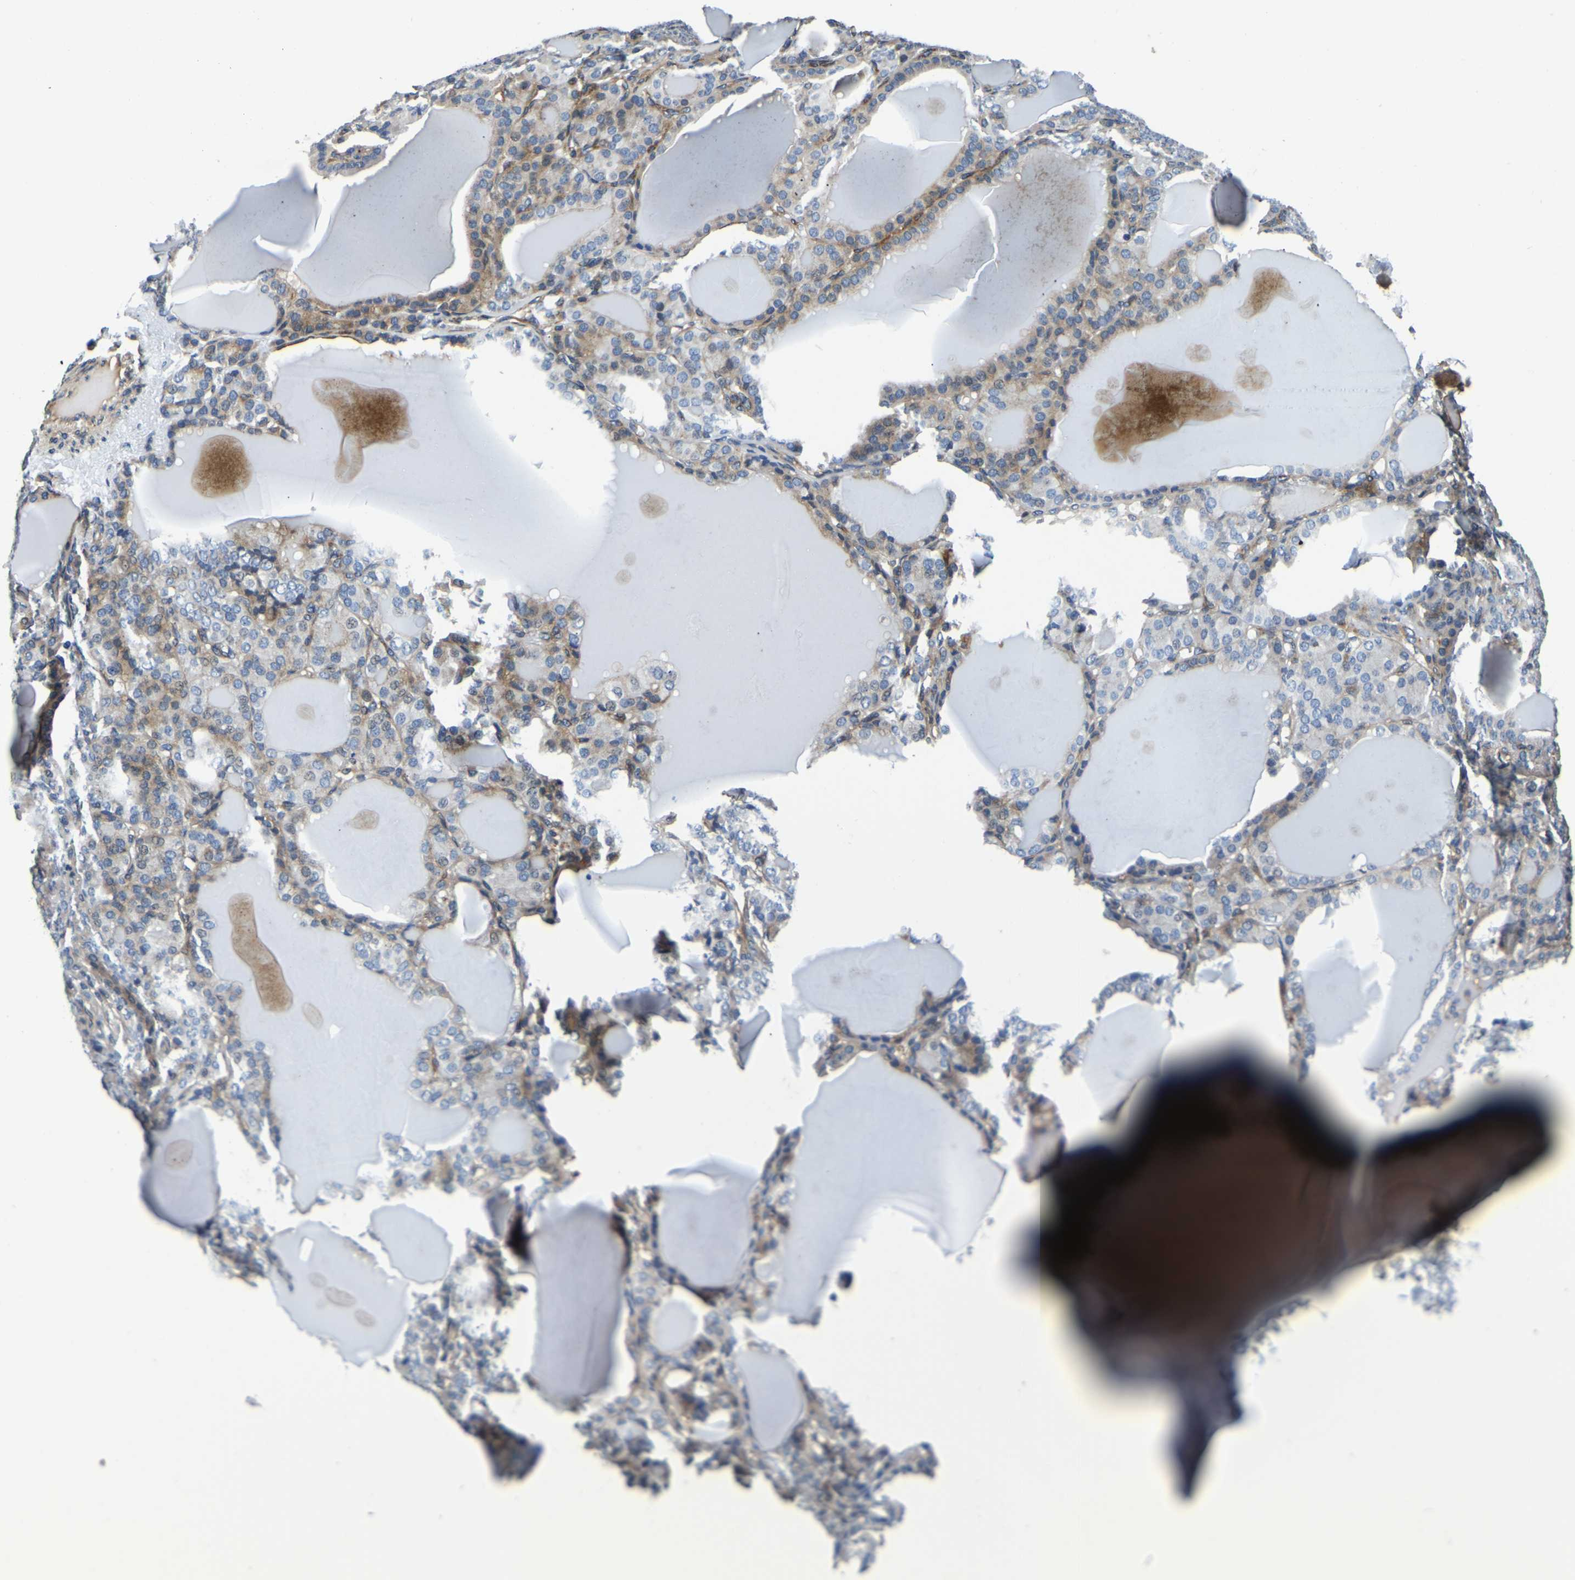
{"staining": {"intensity": "moderate", "quantity": "25%-75%", "location": "cytoplasmic/membranous"}, "tissue": "thyroid gland", "cell_type": "Glandular cells", "image_type": "normal", "snomed": [{"axis": "morphology", "description": "Normal tissue, NOS"}, {"axis": "topography", "description": "Thyroid gland"}], "caption": "A brown stain labels moderate cytoplasmic/membranous positivity of a protein in glandular cells of normal human thyroid gland. The staining is performed using DAB (3,3'-diaminobenzidine) brown chromogen to label protein expression. The nuclei are counter-stained blue using hematoxylin.", "gene": "RNF39", "patient": {"sex": "female", "age": 28}}